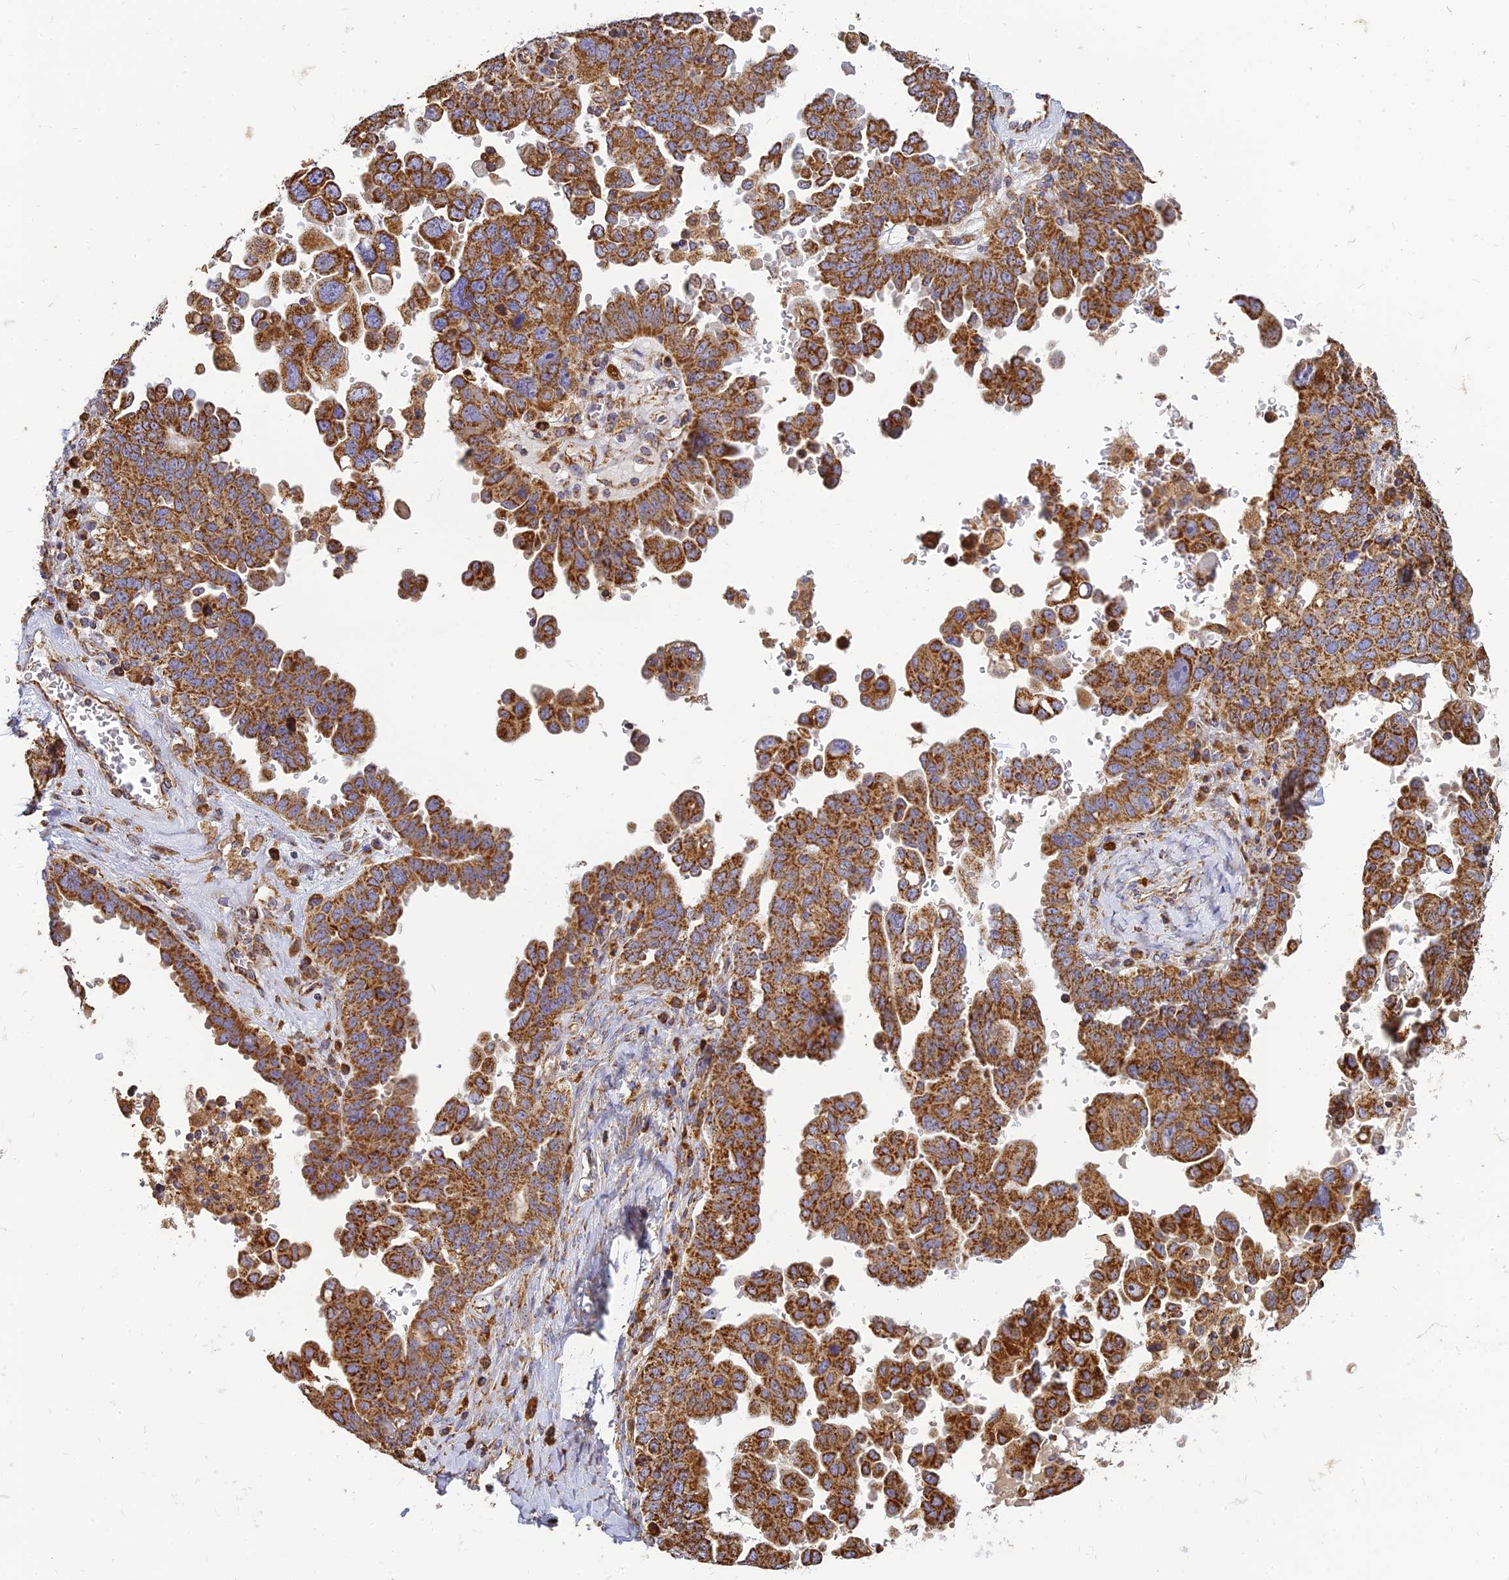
{"staining": {"intensity": "strong", "quantity": ">75%", "location": "cytoplasmic/membranous"}, "tissue": "ovarian cancer", "cell_type": "Tumor cells", "image_type": "cancer", "snomed": [{"axis": "morphology", "description": "Carcinoma, endometroid"}, {"axis": "topography", "description": "Ovary"}], "caption": "The micrograph demonstrates immunohistochemical staining of ovarian cancer. There is strong cytoplasmic/membranous staining is appreciated in about >75% of tumor cells.", "gene": "THUMPD2", "patient": {"sex": "female", "age": 62}}